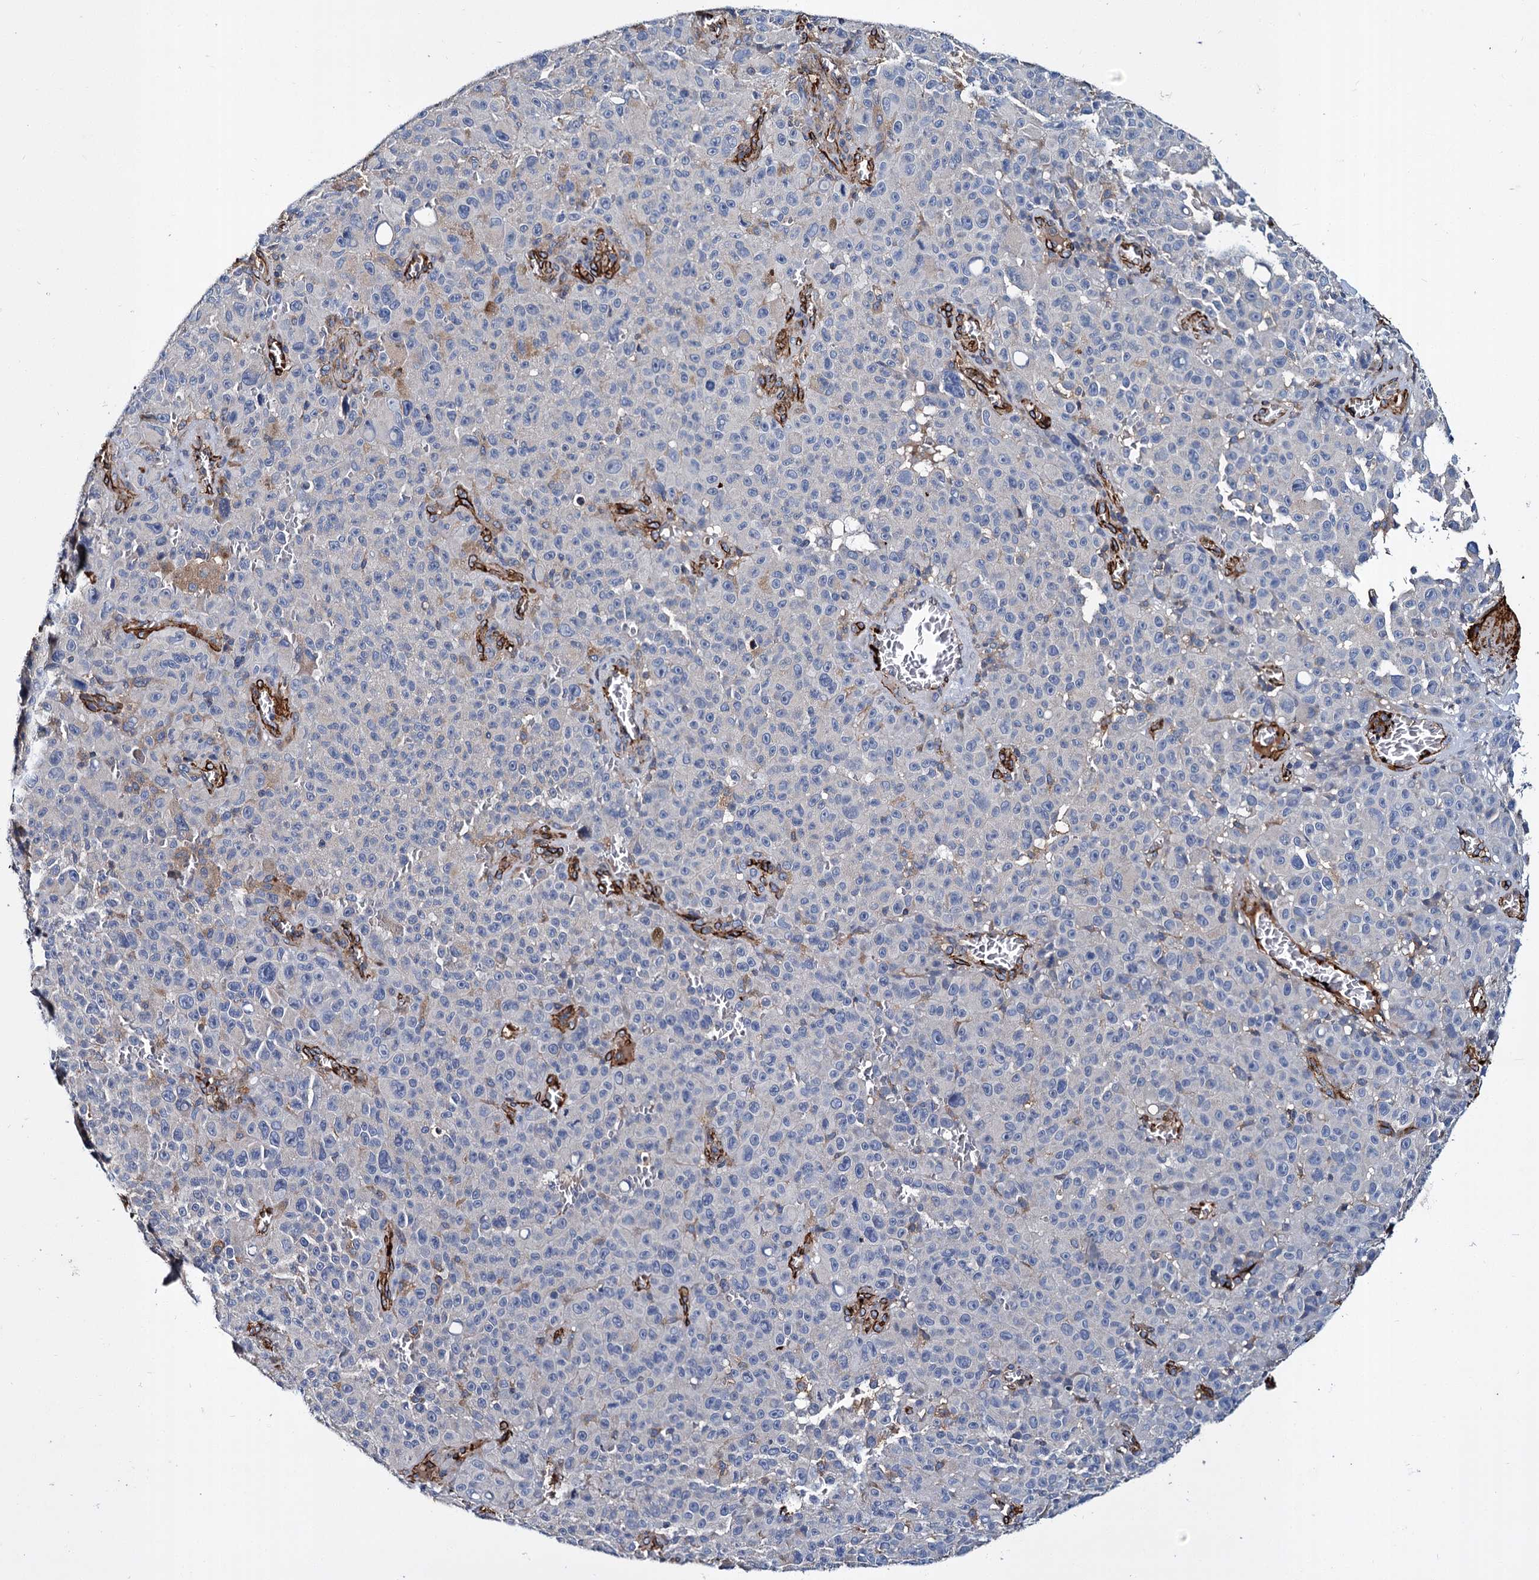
{"staining": {"intensity": "negative", "quantity": "none", "location": "none"}, "tissue": "melanoma", "cell_type": "Tumor cells", "image_type": "cancer", "snomed": [{"axis": "morphology", "description": "Malignant melanoma, NOS"}, {"axis": "topography", "description": "Skin"}], "caption": "IHC of melanoma demonstrates no expression in tumor cells.", "gene": "CACNA1C", "patient": {"sex": "female", "age": 82}}